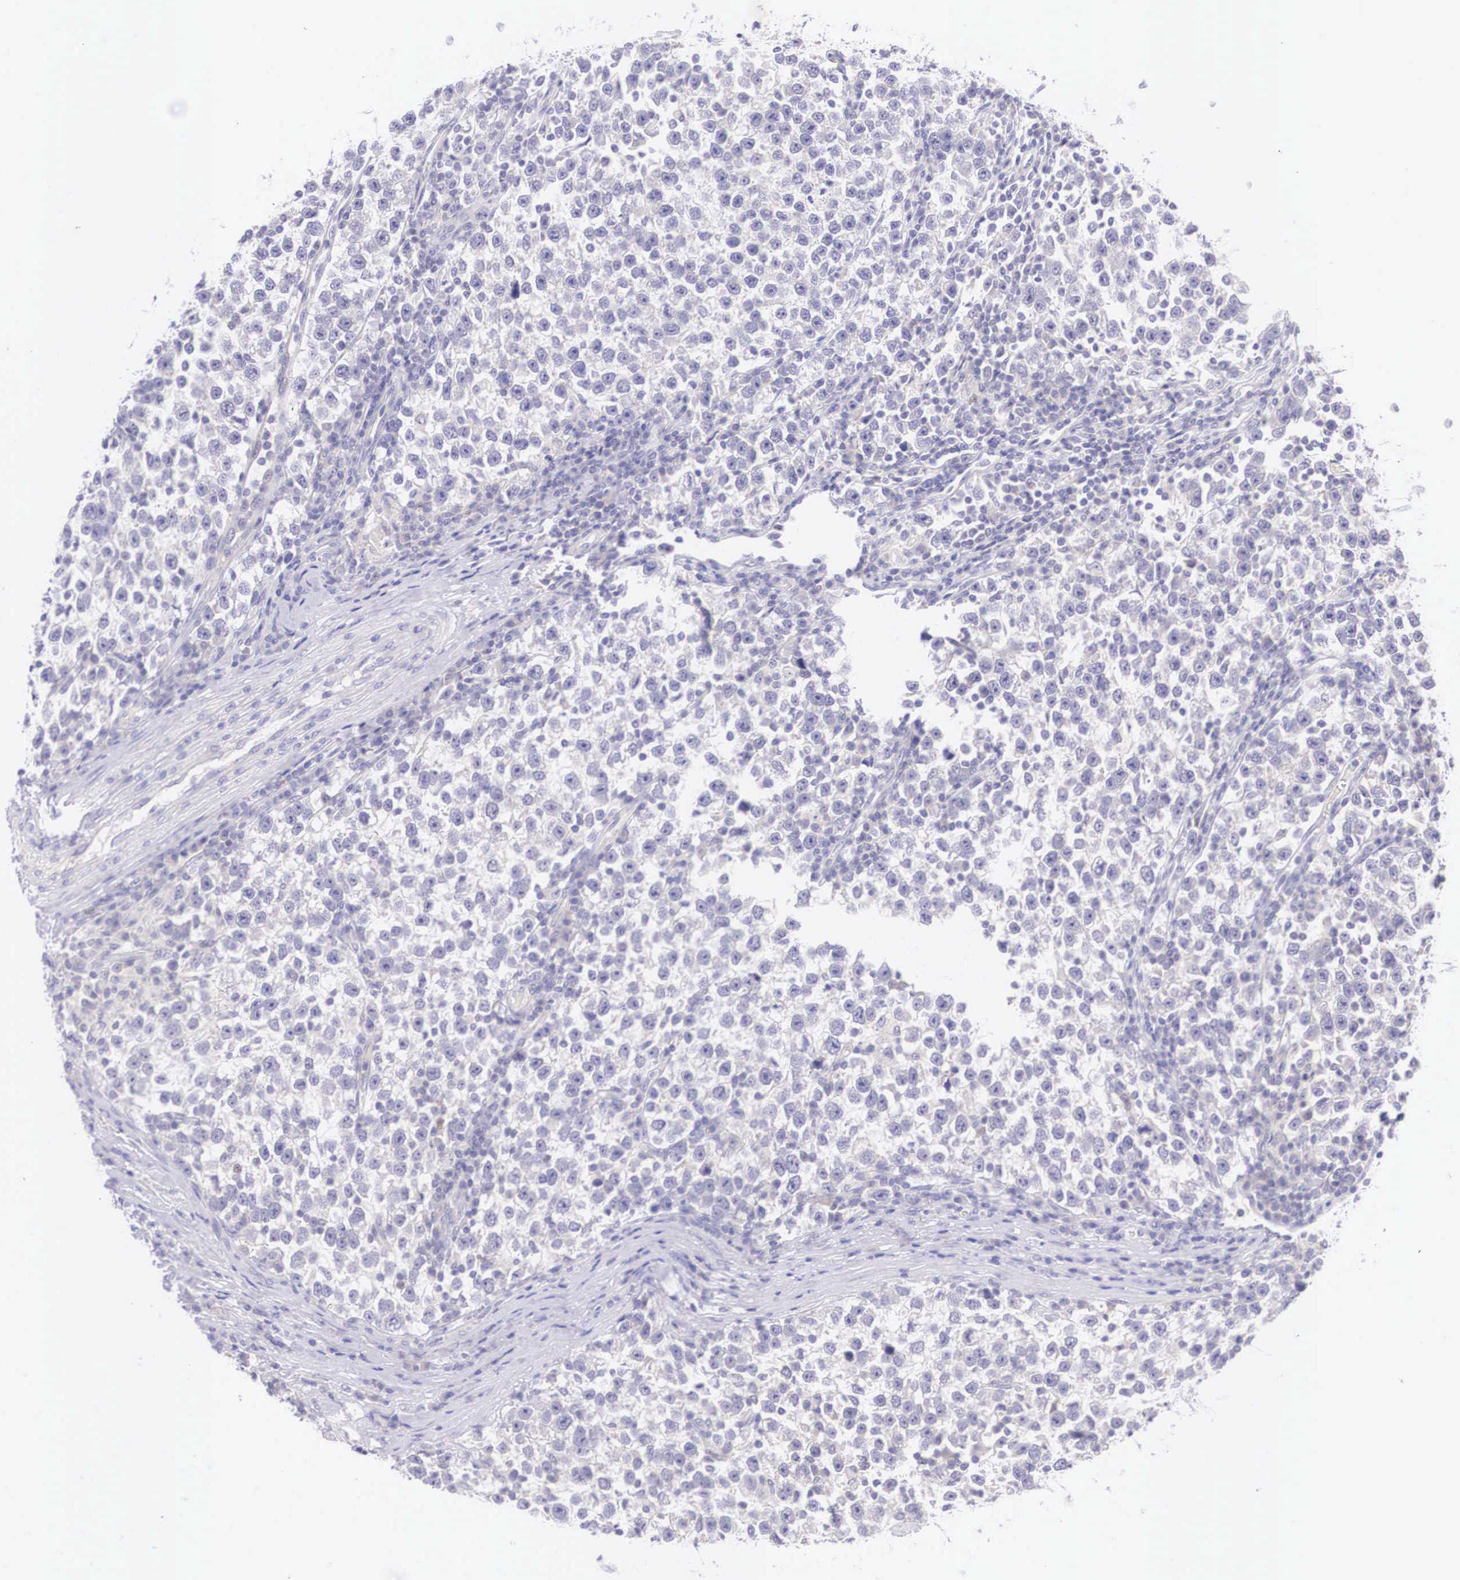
{"staining": {"intensity": "negative", "quantity": "none", "location": "none"}, "tissue": "testis cancer", "cell_type": "Tumor cells", "image_type": "cancer", "snomed": [{"axis": "morphology", "description": "Seminoma, NOS"}, {"axis": "topography", "description": "Testis"}], "caption": "The micrograph displays no staining of tumor cells in testis cancer (seminoma).", "gene": "BCL6", "patient": {"sex": "male", "age": 43}}